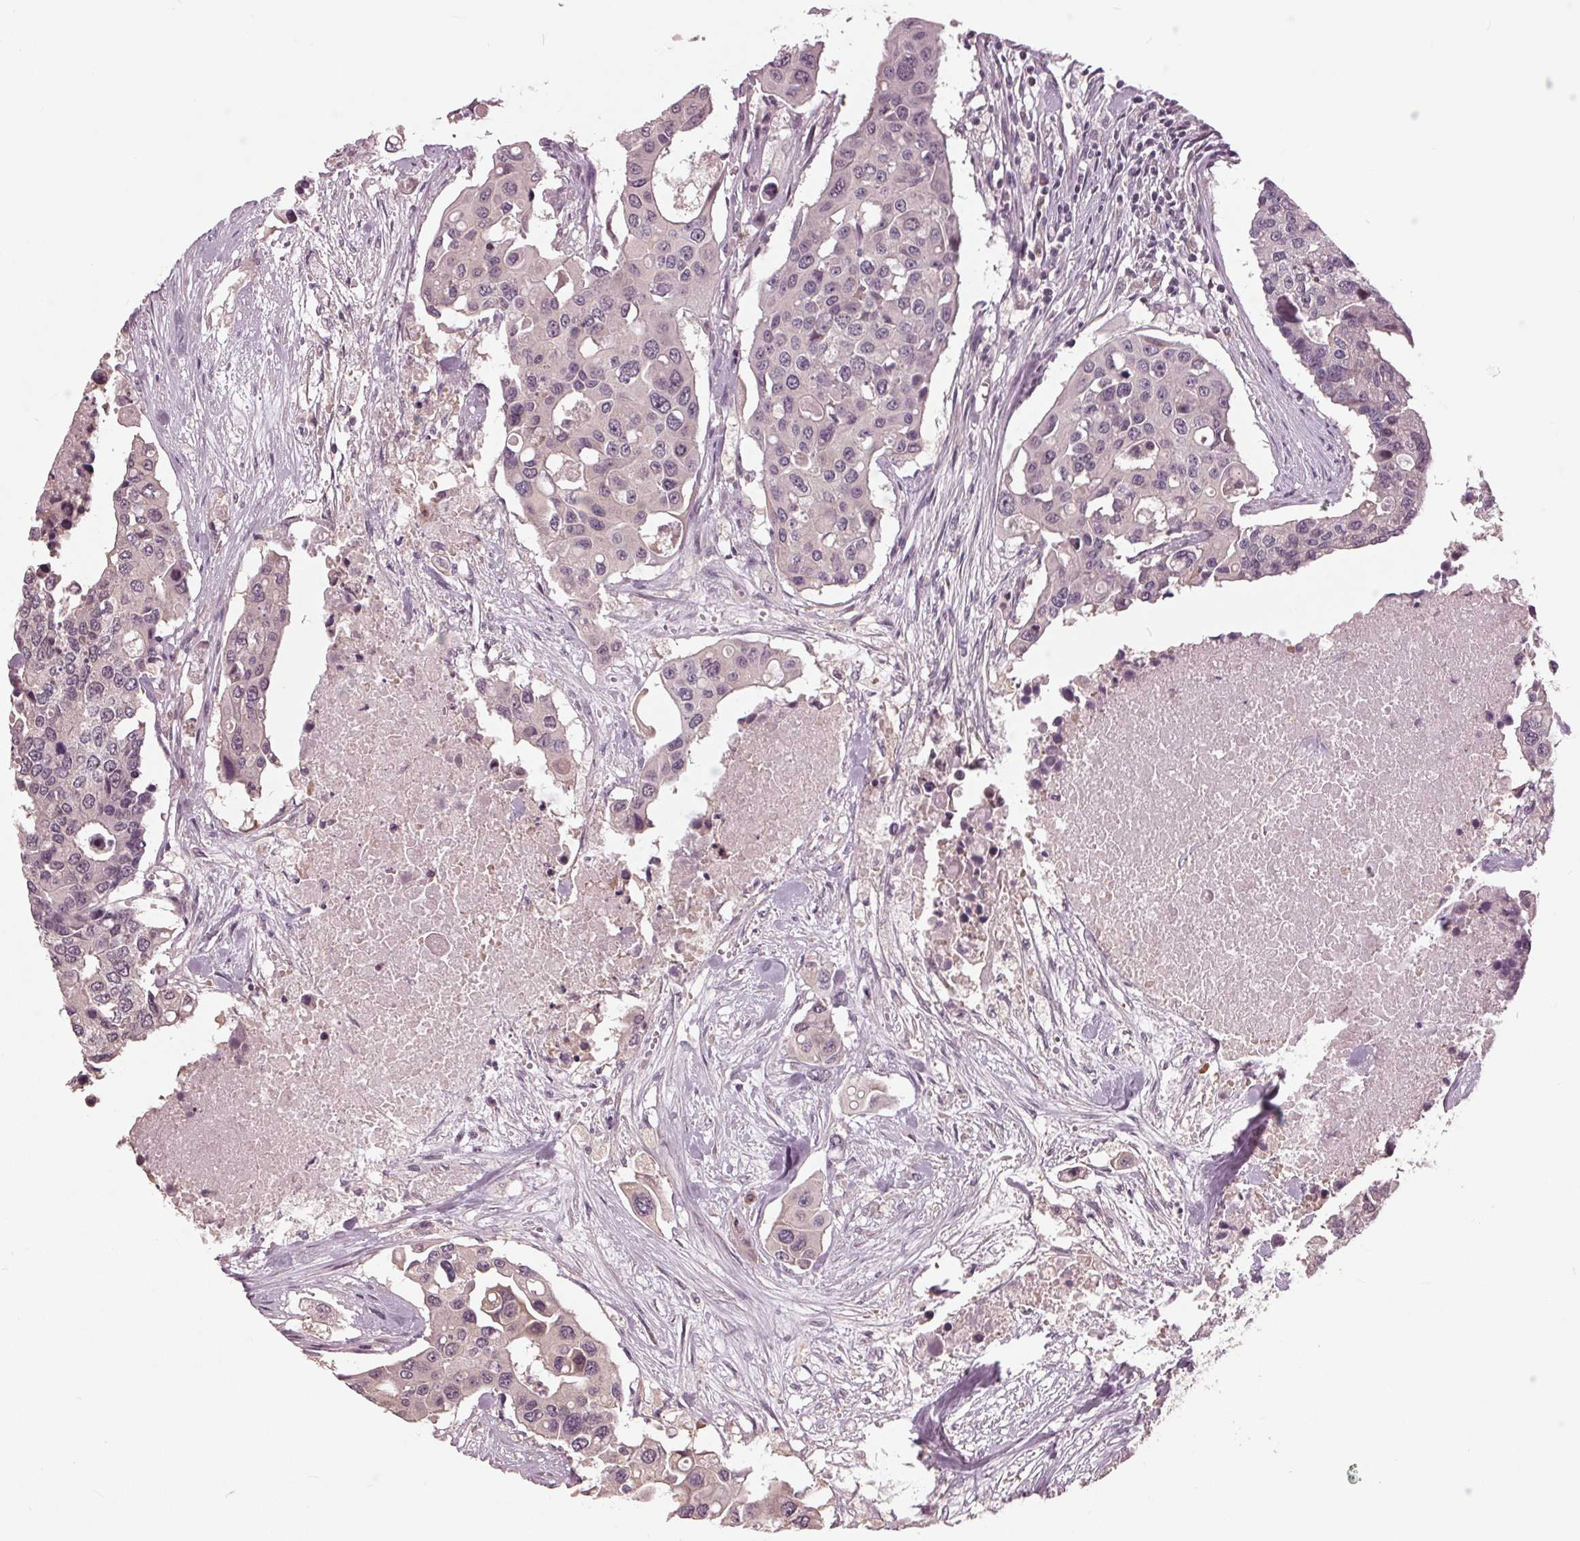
{"staining": {"intensity": "negative", "quantity": "none", "location": "none"}, "tissue": "colorectal cancer", "cell_type": "Tumor cells", "image_type": "cancer", "snomed": [{"axis": "morphology", "description": "Adenocarcinoma, NOS"}, {"axis": "topography", "description": "Colon"}], "caption": "A micrograph of adenocarcinoma (colorectal) stained for a protein displays no brown staining in tumor cells.", "gene": "SIGLEC6", "patient": {"sex": "male", "age": 77}}